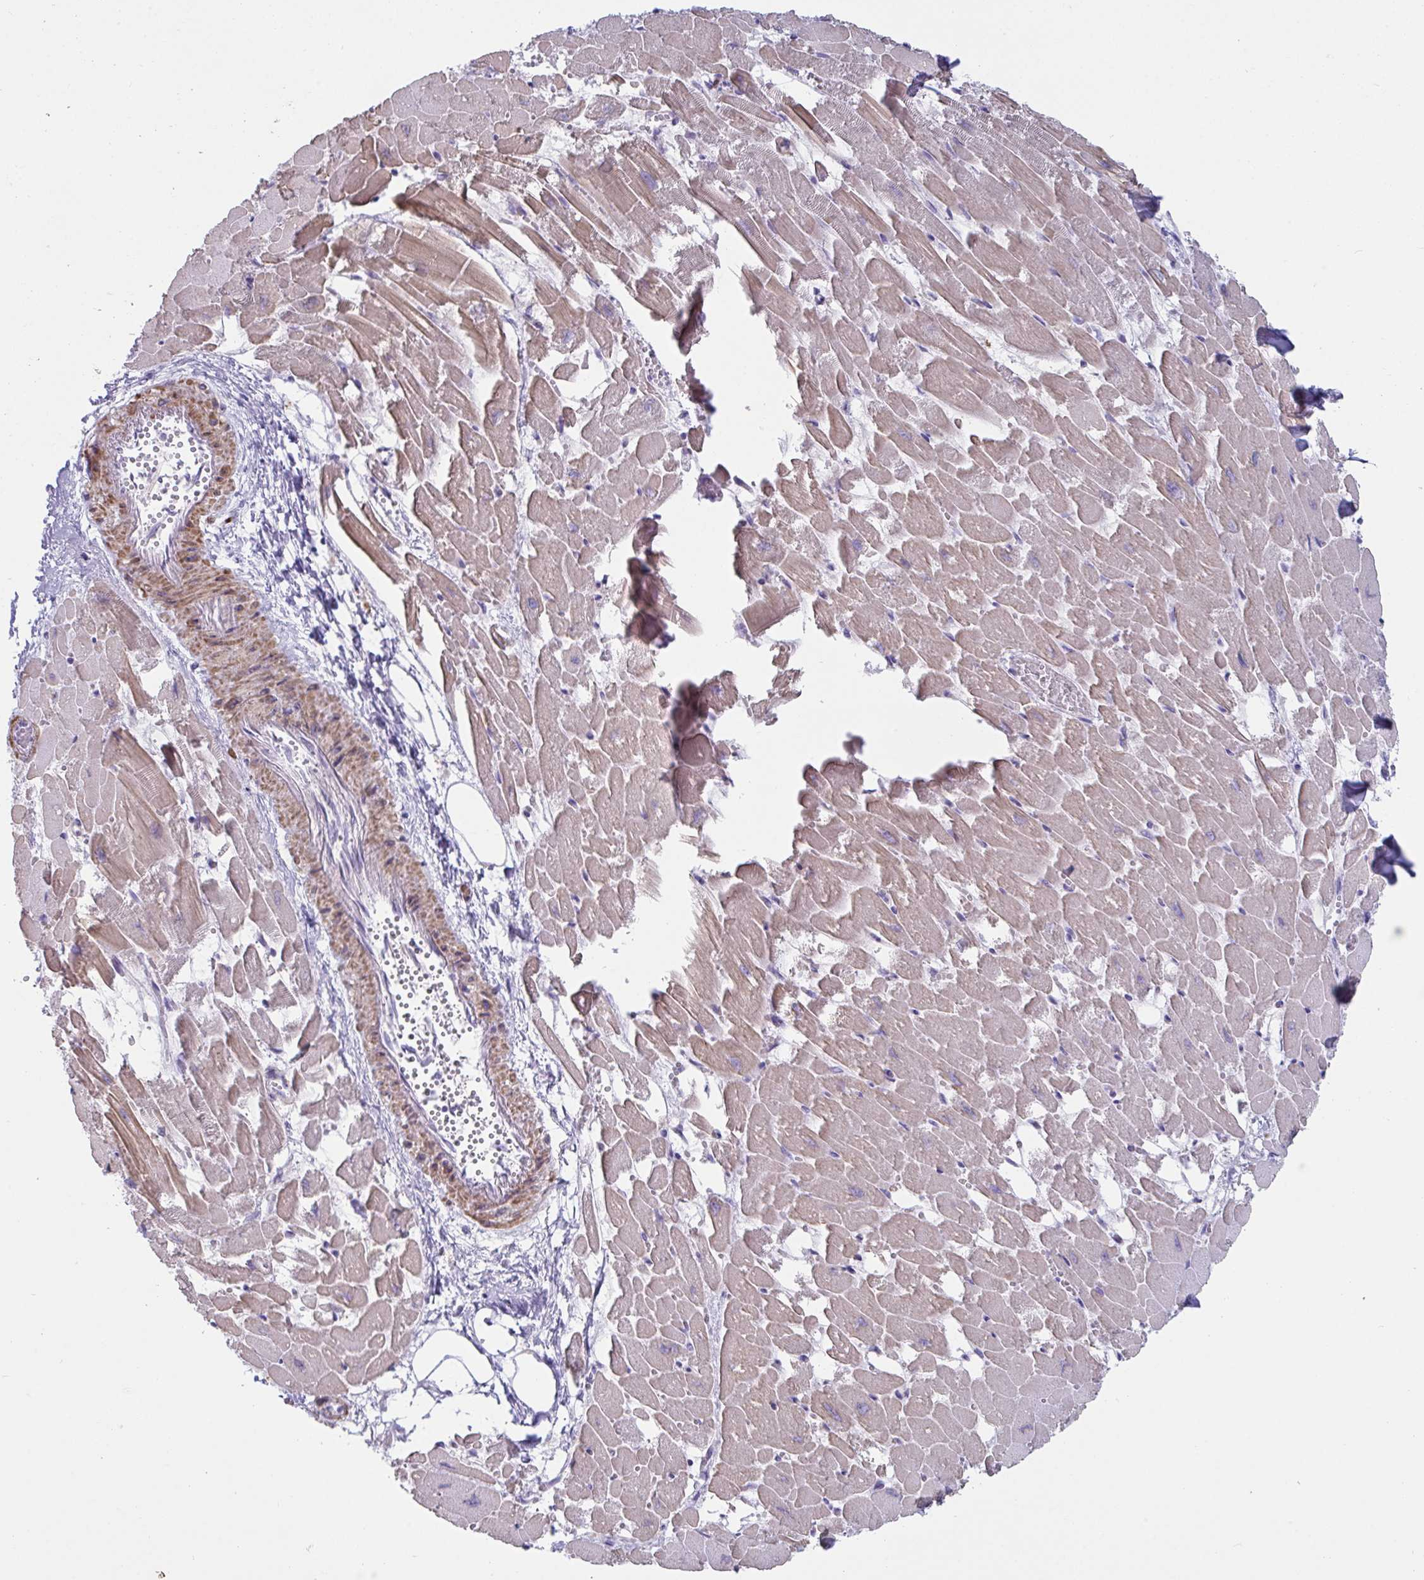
{"staining": {"intensity": "weak", "quantity": "25%-75%", "location": "cytoplasmic/membranous"}, "tissue": "heart muscle", "cell_type": "Cardiomyocytes", "image_type": "normal", "snomed": [{"axis": "morphology", "description": "Normal tissue, NOS"}, {"axis": "topography", "description": "Heart"}], "caption": "Protein expression analysis of unremarkable heart muscle displays weak cytoplasmic/membranous staining in about 25%-75% of cardiomyocytes. (brown staining indicates protein expression, while blue staining denotes nuclei).", "gene": "OR5P3", "patient": {"sex": "female", "age": 52}}